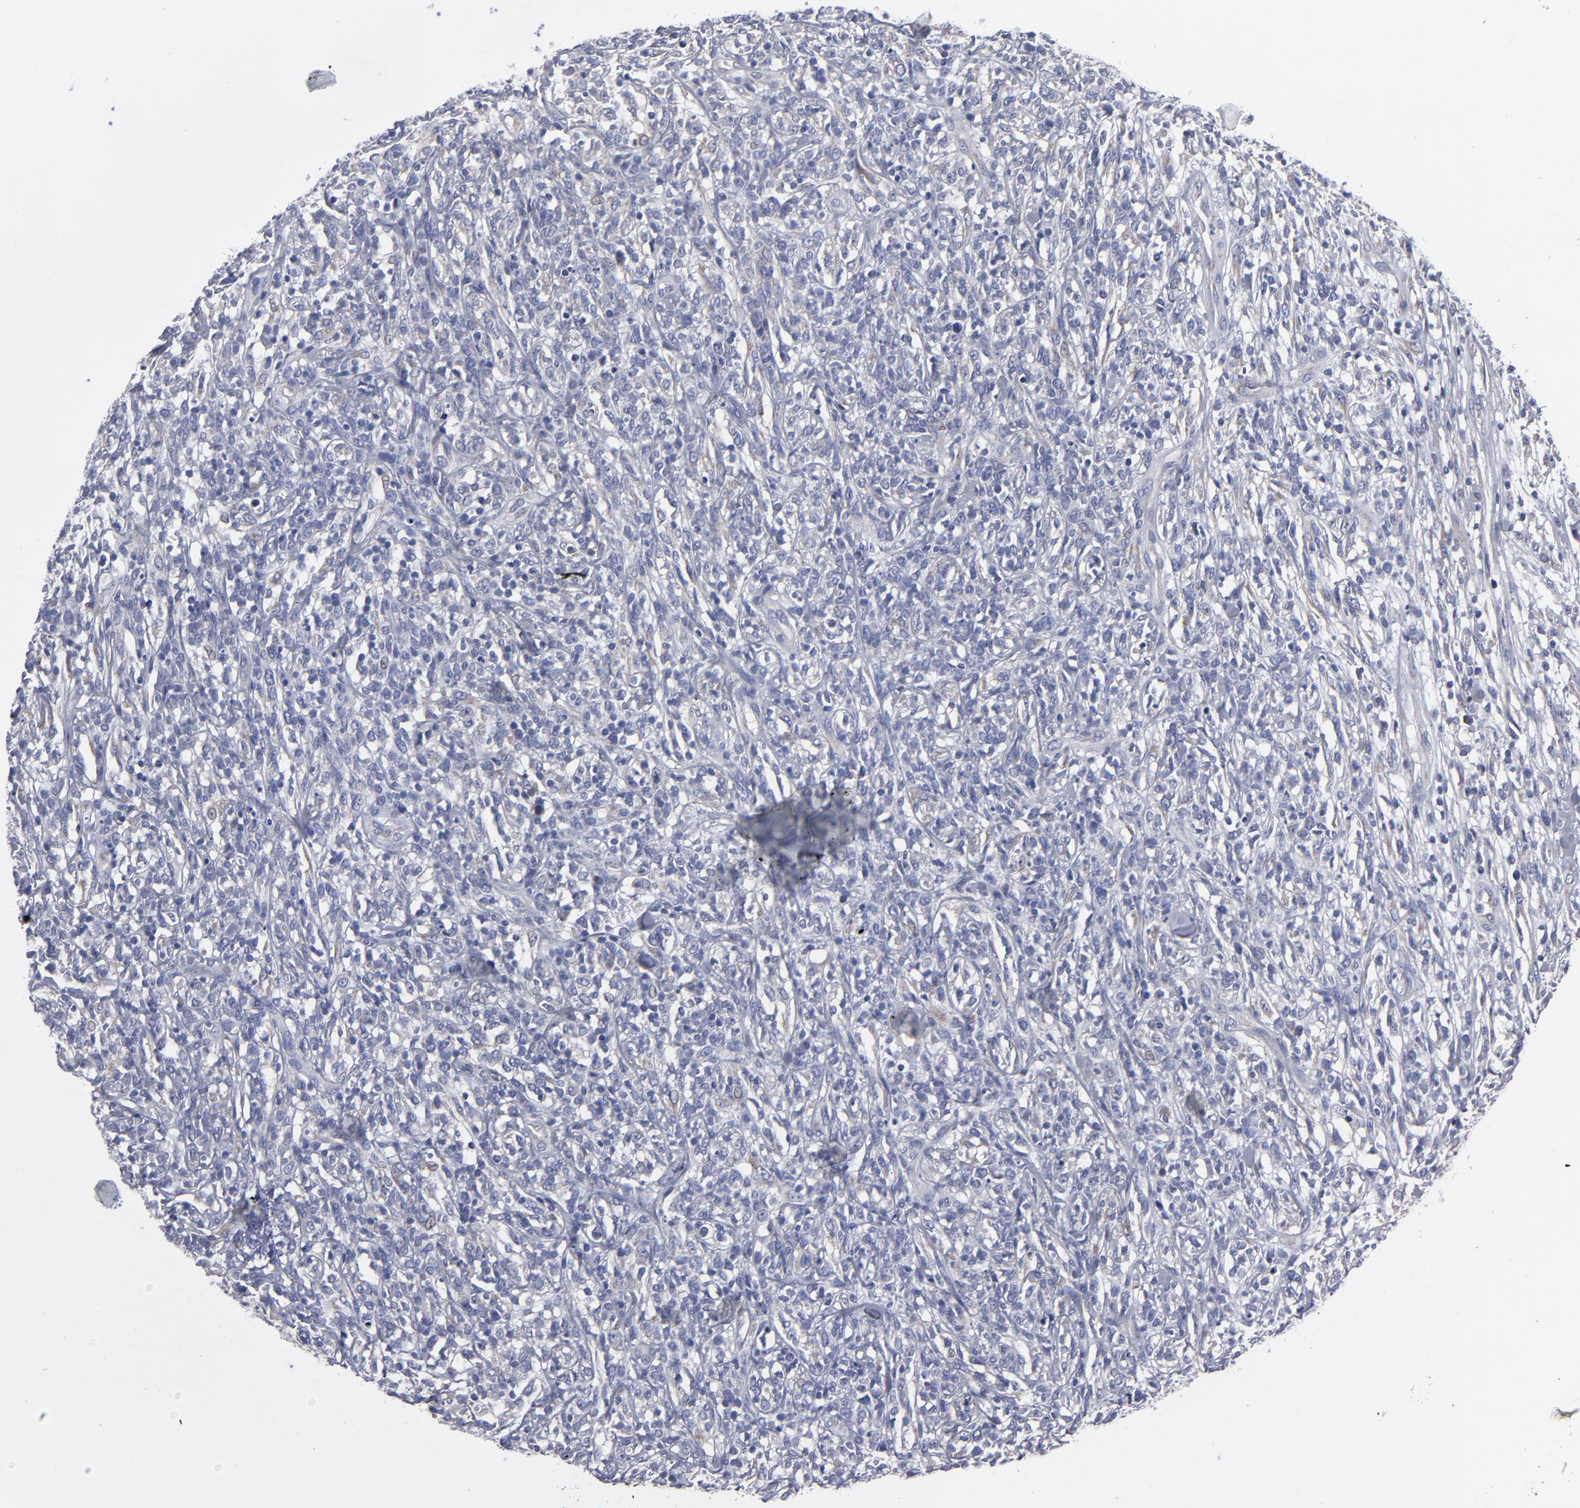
{"staining": {"intensity": "weak", "quantity": "<25%", "location": "cytoplasmic/membranous,nuclear"}, "tissue": "lymphoma", "cell_type": "Tumor cells", "image_type": "cancer", "snomed": [{"axis": "morphology", "description": "Malignant lymphoma, non-Hodgkin's type, High grade"}, {"axis": "topography", "description": "Lymph node"}], "caption": "Malignant lymphoma, non-Hodgkin's type (high-grade) was stained to show a protein in brown. There is no significant staining in tumor cells. (DAB (3,3'-diaminobenzidine) immunohistochemistry (IHC) with hematoxylin counter stain).", "gene": "CCDC80", "patient": {"sex": "female", "age": 73}}